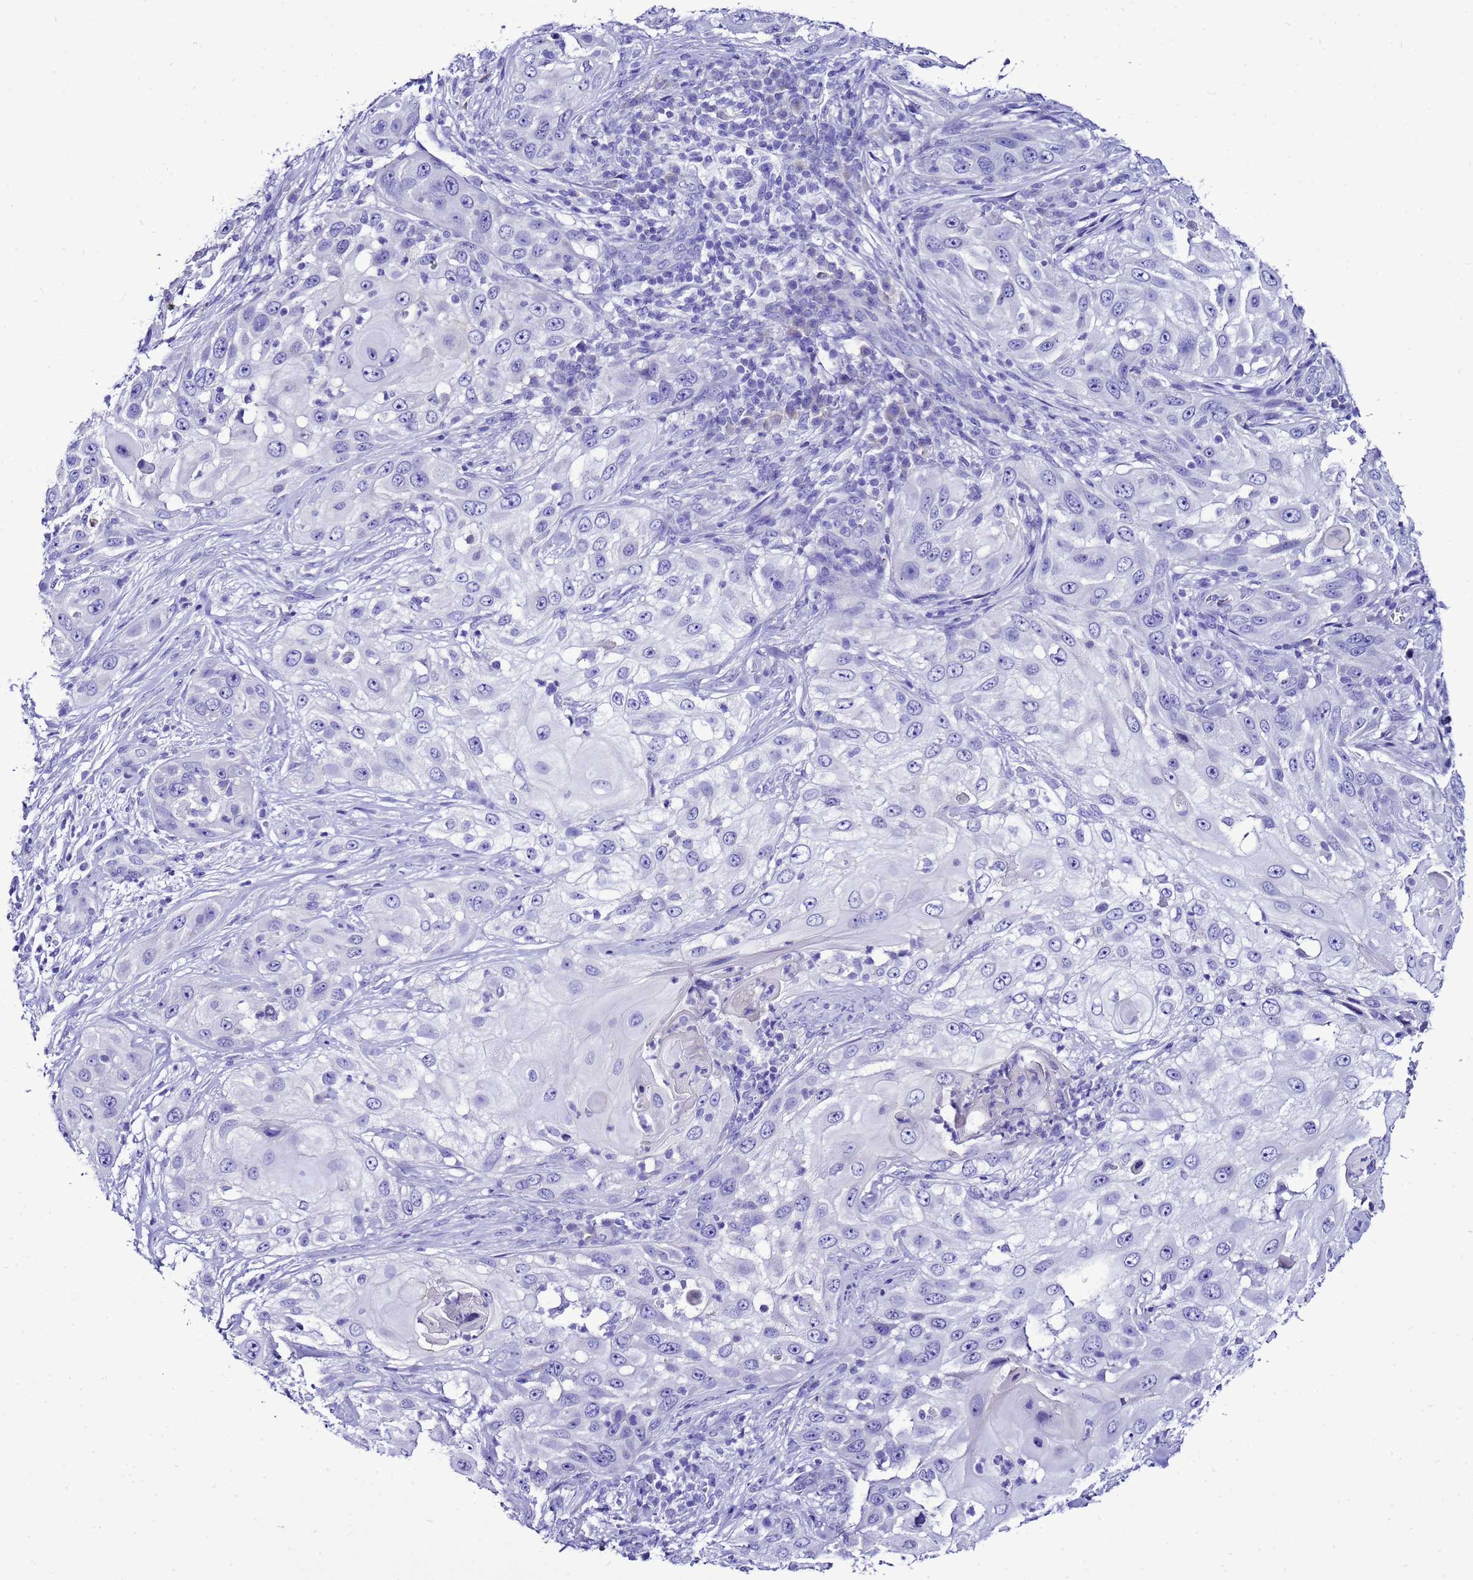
{"staining": {"intensity": "negative", "quantity": "none", "location": "none"}, "tissue": "skin cancer", "cell_type": "Tumor cells", "image_type": "cancer", "snomed": [{"axis": "morphology", "description": "Squamous cell carcinoma, NOS"}, {"axis": "topography", "description": "Skin"}], "caption": "Immunohistochemistry of human skin cancer (squamous cell carcinoma) demonstrates no expression in tumor cells. The staining was performed using DAB (3,3'-diaminobenzidine) to visualize the protein expression in brown, while the nuclei were stained in blue with hematoxylin (Magnification: 20x).", "gene": "BEST2", "patient": {"sex": "female", "age": 44}}